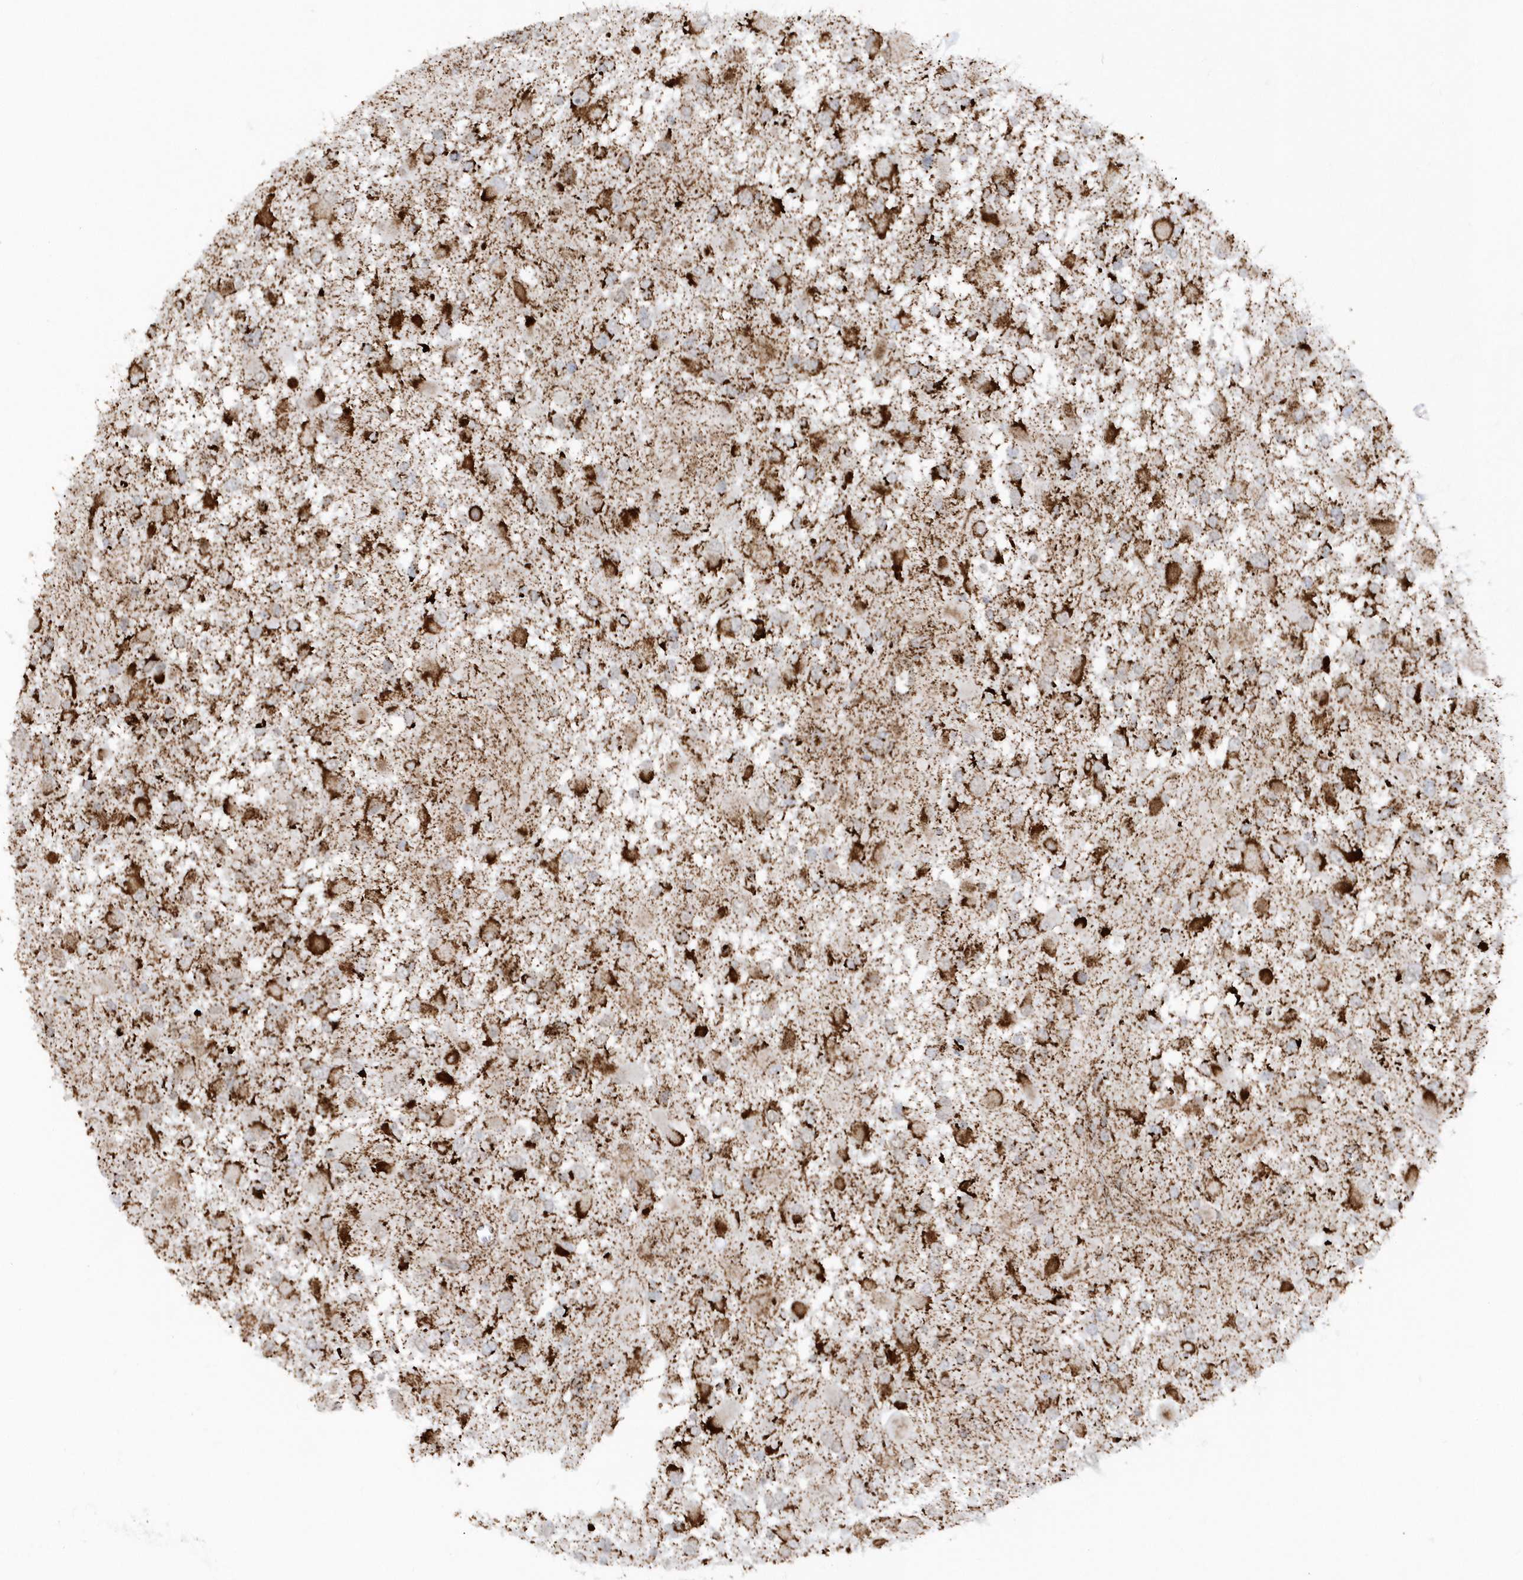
{"staining": {"intensity": "strong", "quantity": "25%-75%", "location": "cytoplasmic/membranous"}, "tissue": "glioma", "cell_type": "Tumor cells", "image_type": "cancer", "snomed": [{"axis": "morphology", "description": "Glioma, malignant, High grade"}, {"axis": "topography", "description": "Brain"}], "caption": "IHC image of human malignant high-grade glioma stained for a protein (brown), which exhibits high levels of strong cytoplasmic/membranous expression in approximately 25%-75% of tumor cells.", "gene": "CRY2", "patient": {"sex": "male", "age": 53}}